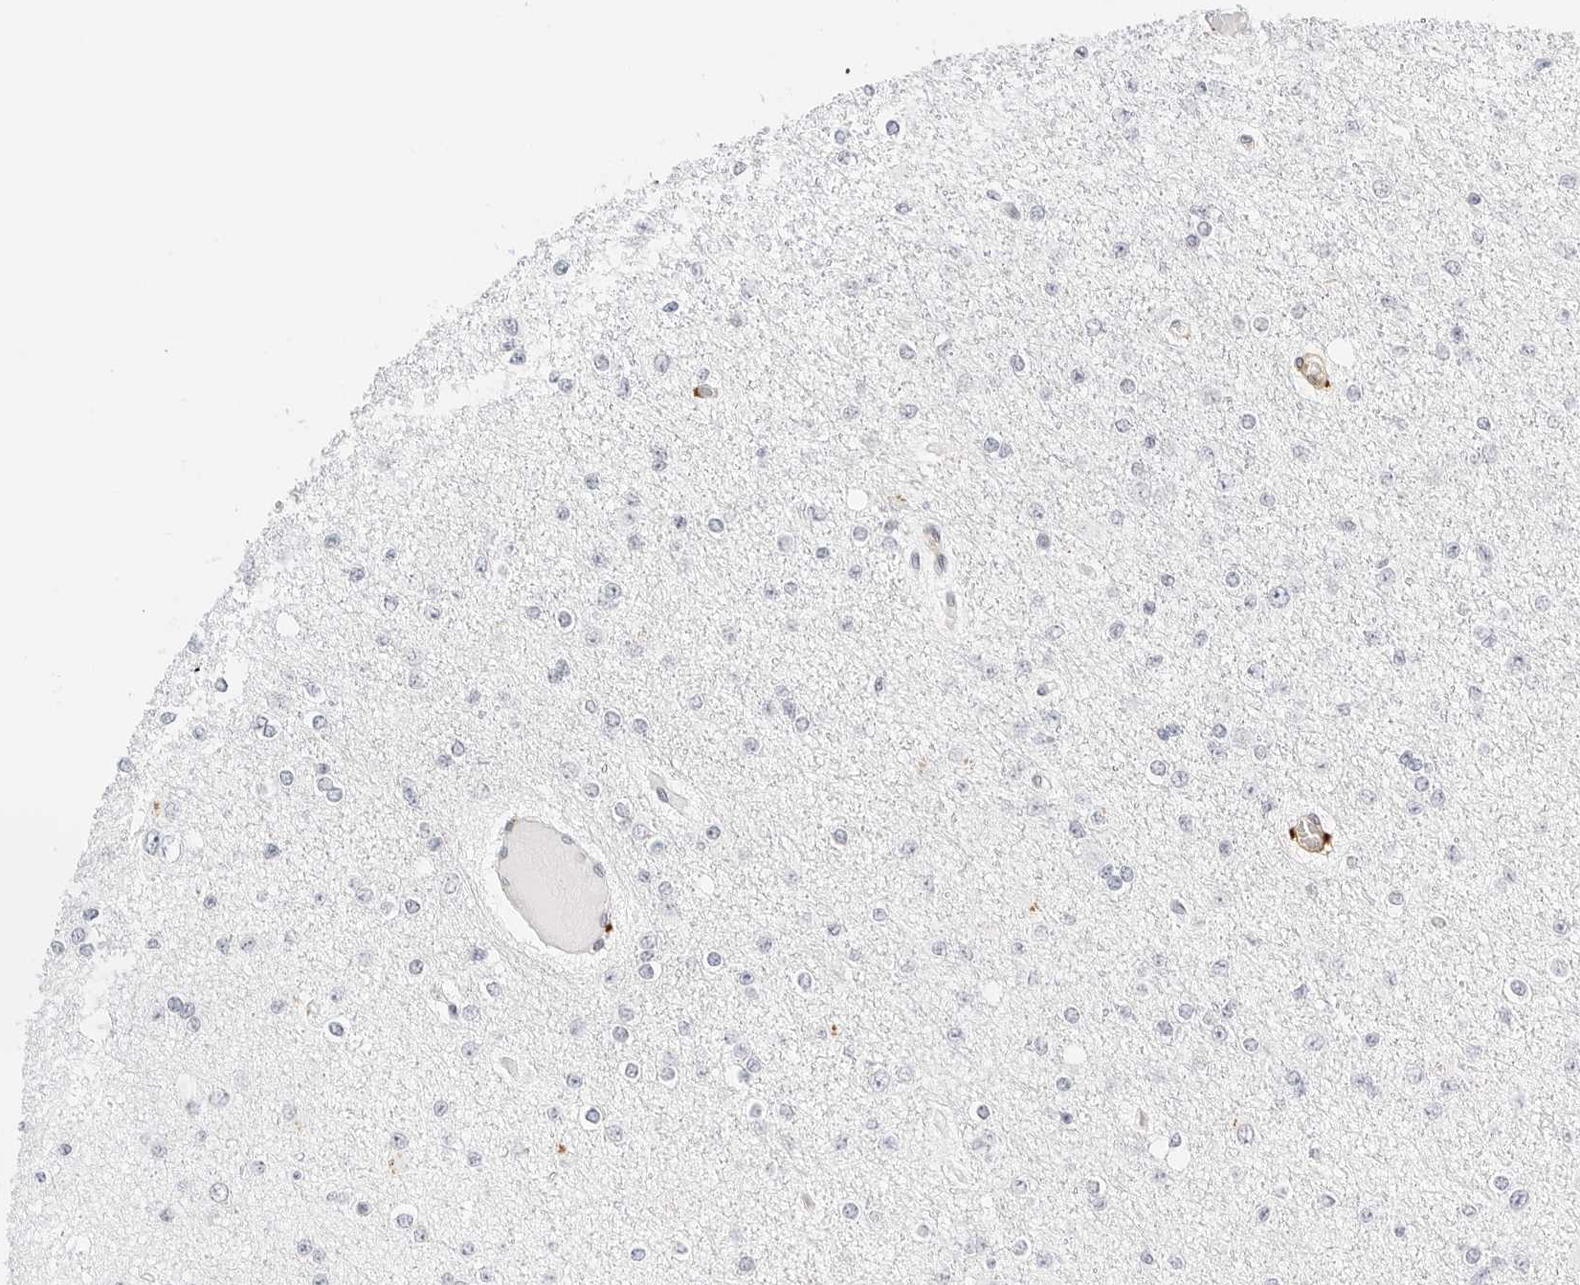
{"staining": {"intensity": "negative", "quantity": "none", "location": "none"}, "tissue": "glioma", "cell_type": "Tumor cells", "image_type": "cancer", "snomed": [{"axis": "morphology", "description": "Glioma, malignant, Low grade"}, {"axis": "topography", "description": "Brain"}], "caption": "Image shows no significant protein staining in tumor cells of glioma. (Stains: DAB (3,3'-diaminobenzidine) IHC with hematoxylin counter stain, Microscopy: brightfield microscopy at high magnification).", "gene": "PKDCC", "patient": {"sex": "female", "age": 22}}